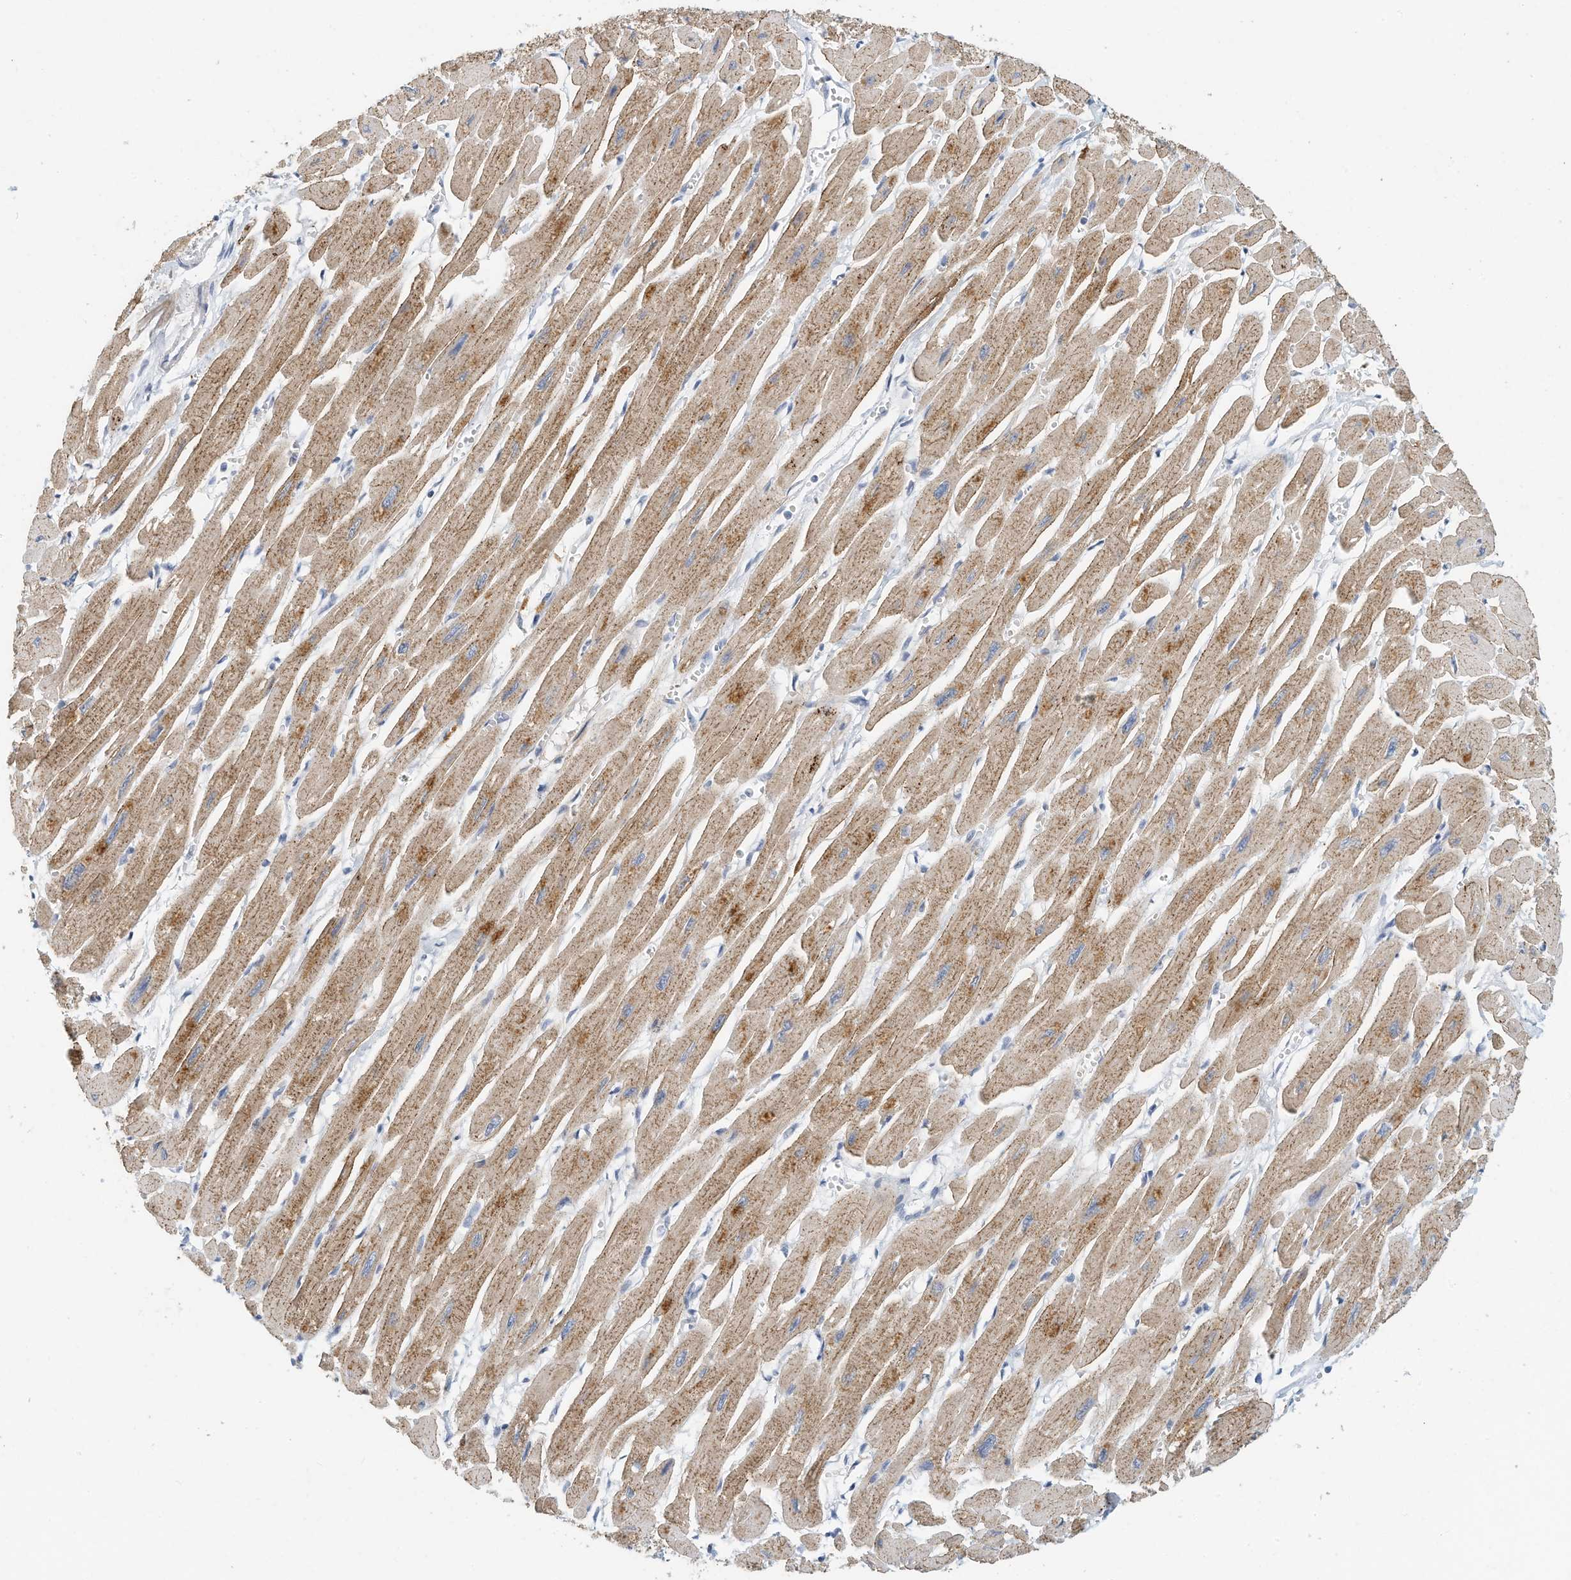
{"staining": {"intensity": "moderate", "quantity": ">75%", "location": "cytoplasmic/membranous"}, "tissue": "heart muscle", "cell_type": "Cardiomyocytes", "image_type": "normal", "snomed": [{"axis": "morphology", "description": "Normal tissue, NOS"}, {"axis": "topography", "description": "Heart"}], "caption": "Immunohistochemical staining of unremarkable heart muscle exhibits medium levels of moderate cytoplasmic/membranous staining in approximately >75% of cardiomyocytes.", "gene": "MICAL1", "patient": {"sex": "female", "age": 54}}